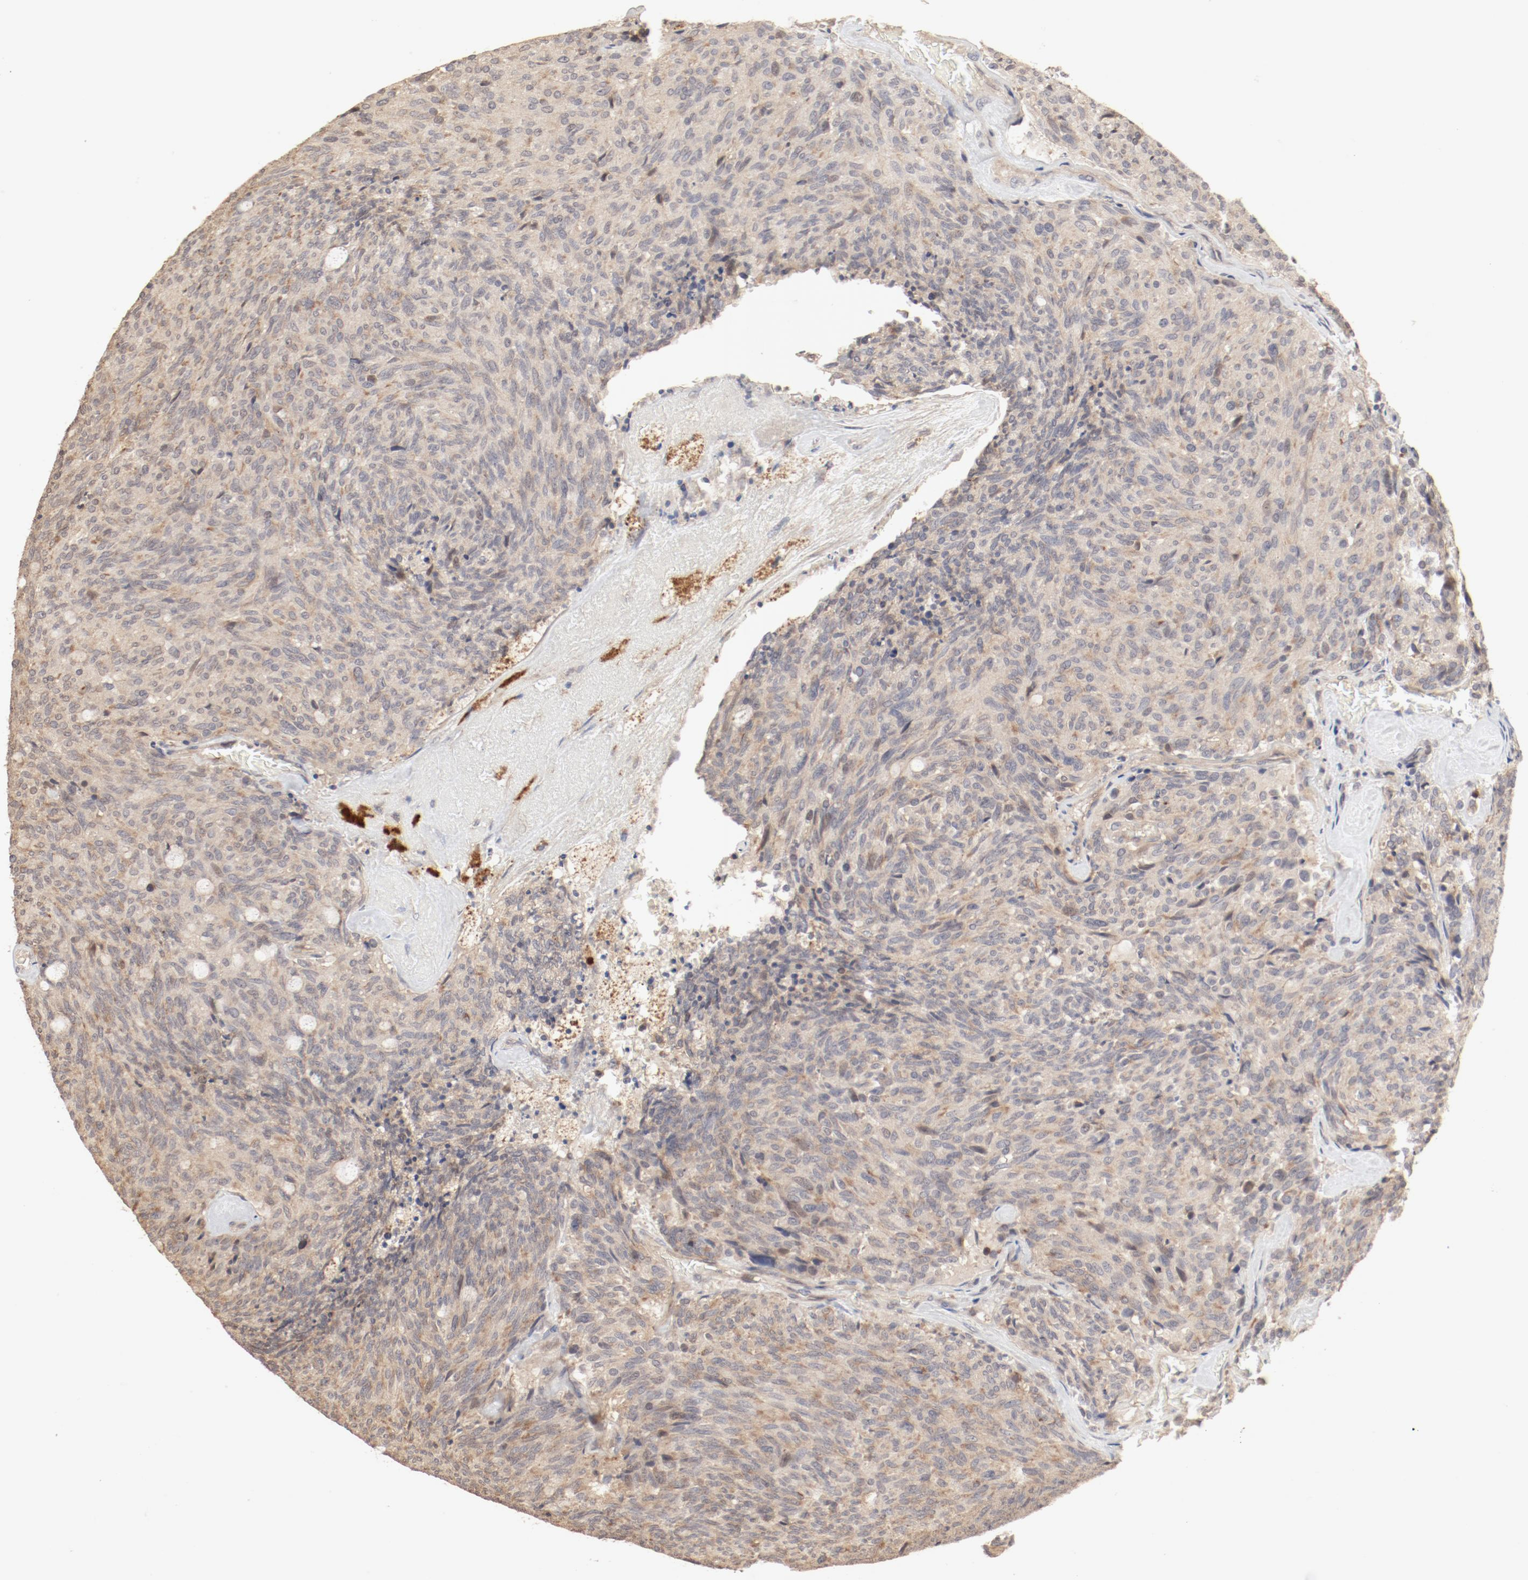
{"staining": {"intensity": "moderate", "quantity": ">75%", "location": "cytoplasmic/membranous"}, "tissue": "carcinoid", "cell_type": "Tumor cells", "image_type": "cancer", "snomed": [{"axis": "morphology", "description": "Carcinoid, malignant, NOS"}, {"axis": "topography", "description": "Pancreas"}], "caption": "Moderate cytoplasmic/membranous protein expression is present in about >75% of tumor cells in carcinoid.", "gene": "IL3RA", "patient": {"sex": "female", "age": 54}}